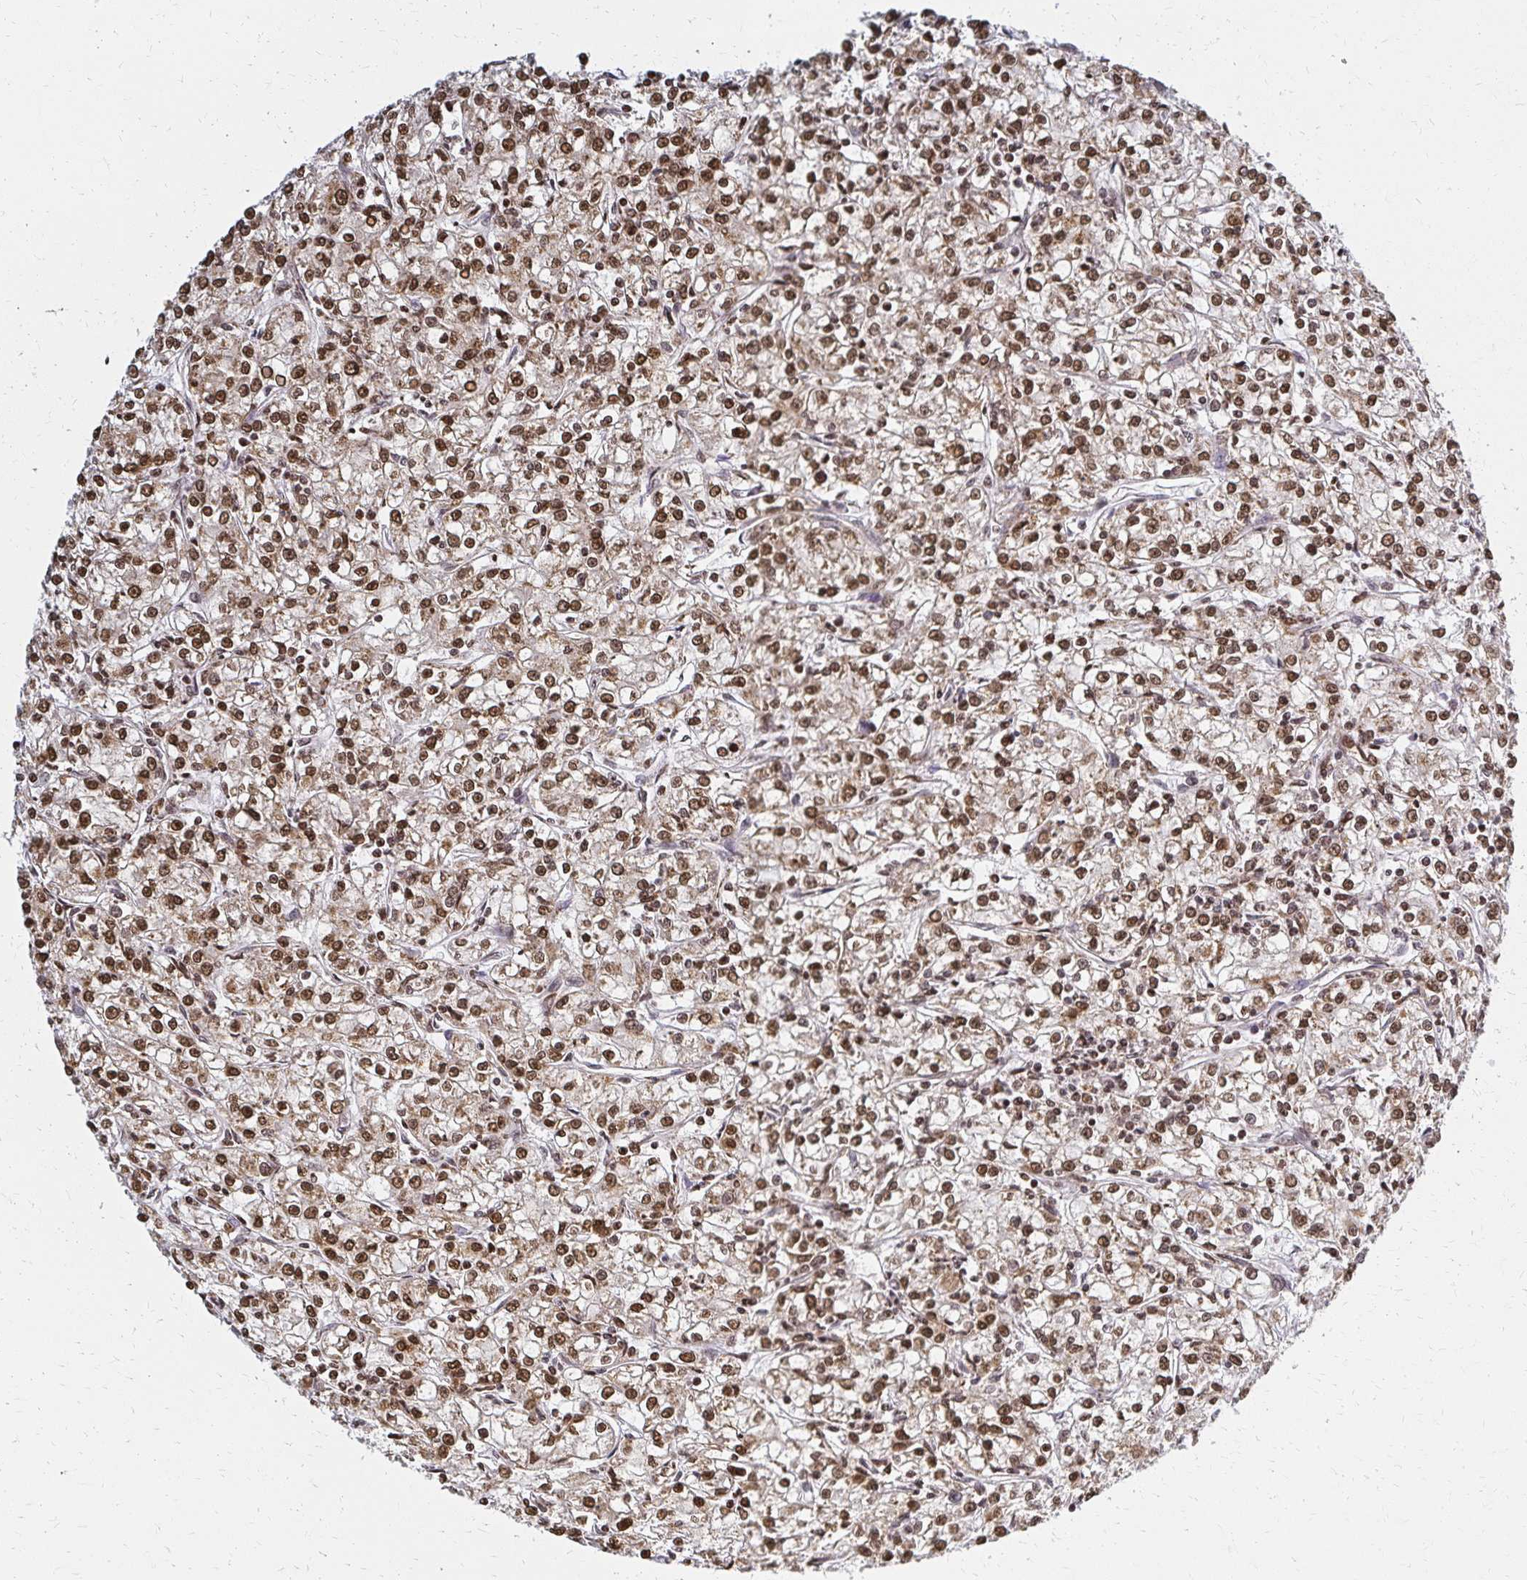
{"staining": {"intensity": "moderate", "quantity": ">75%", "location": "nuclear"}, "tissue": "renal cancer", "cell_type": "Tumor cells", "image_type": "cancer", "snomed": [{"axis": "morphology", "description": "Adenocarcinoma, NOS"}, {"axis": "topography", "description": "Kidney"}], "caption": "Immunohistochemistry (IHC) micrograph of neoplastic tissue: adenocarcinoma (renal) stained using immunohistochemistry reveals medium levels of moderate protein expression localized specifically in the nuclear of tumor cells, appearing as a nuclear brown color.", "gene": "HOXA9", "patient": {"sex": "female", "age": 59}}